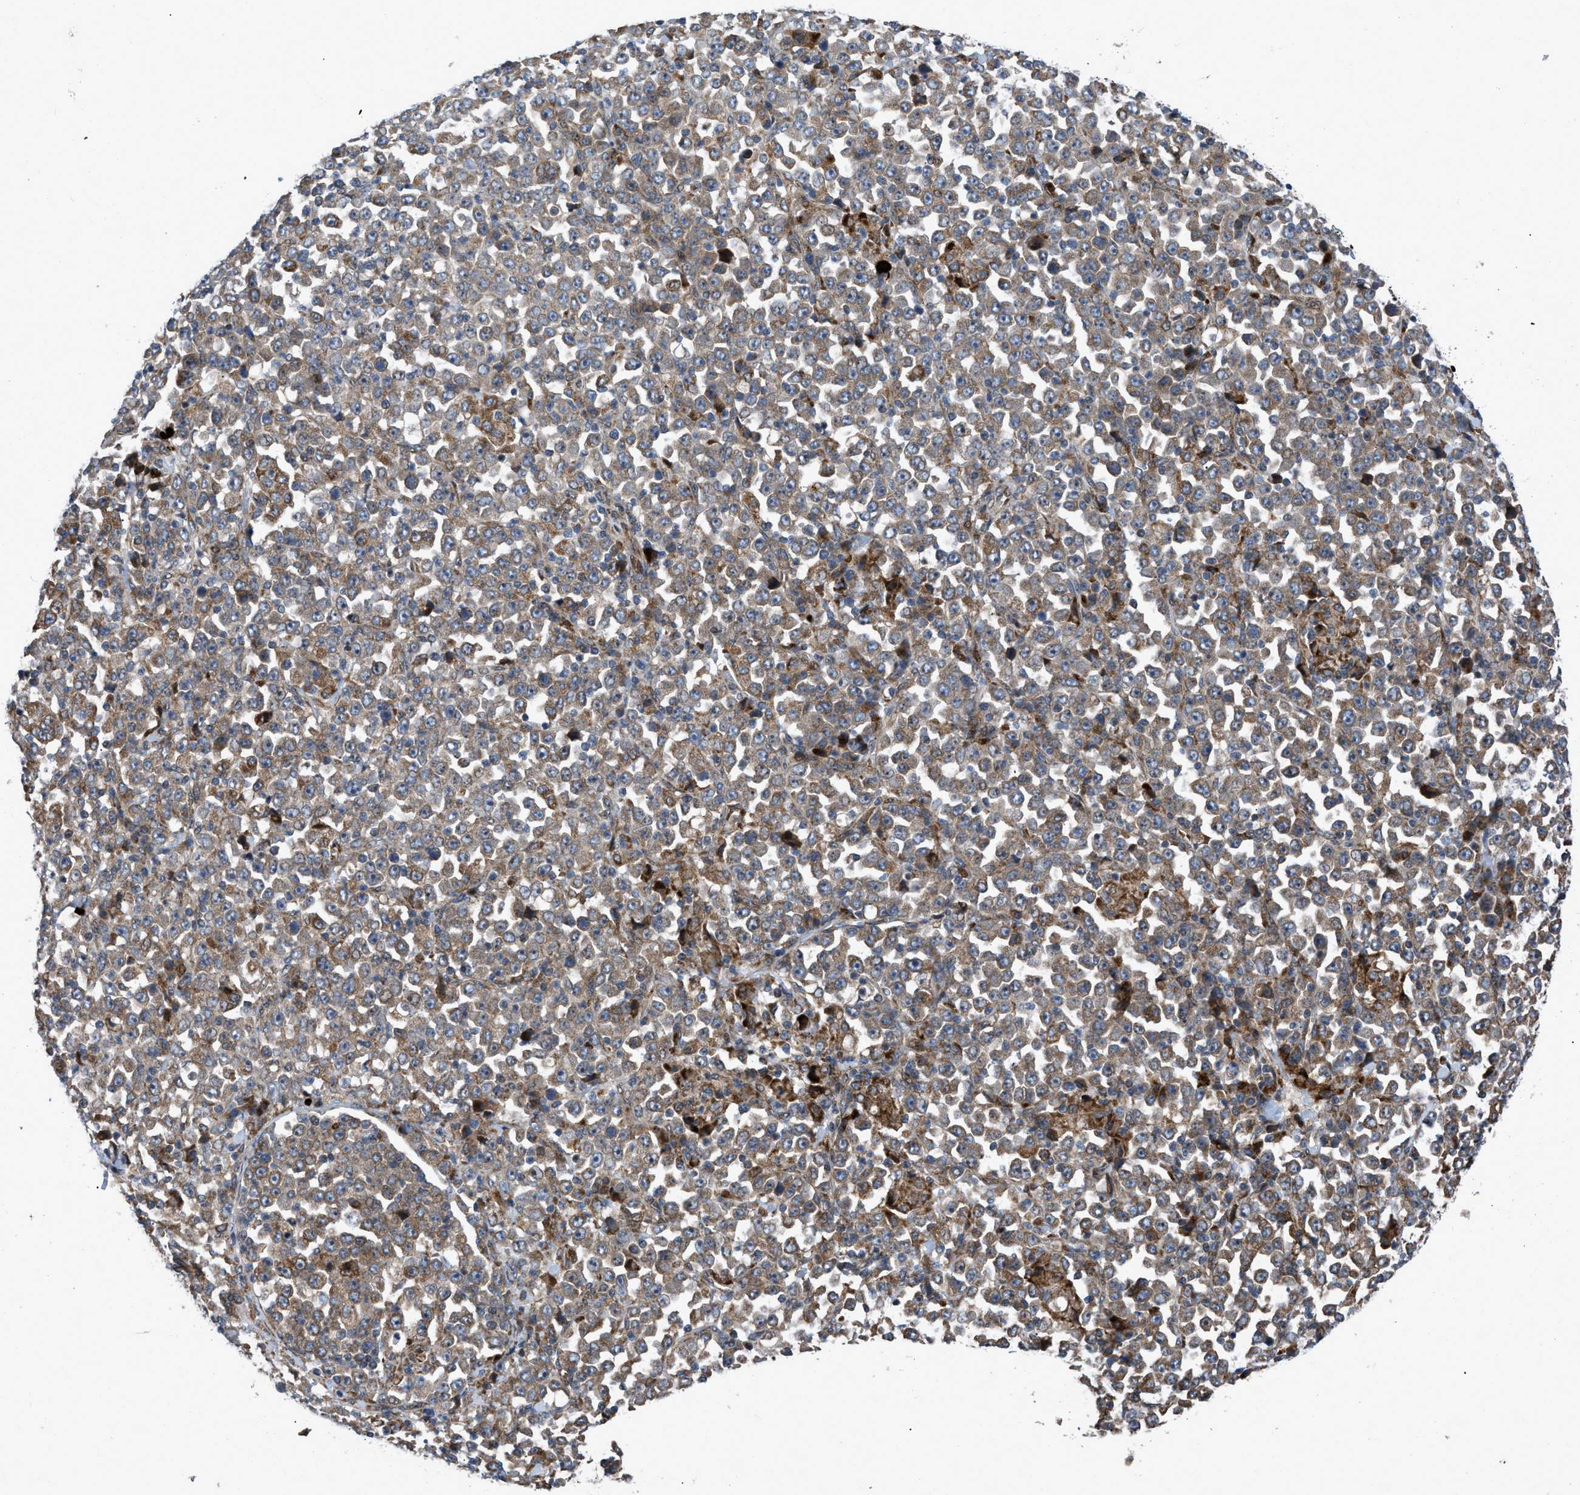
{"staining": {"intensity": "moderate", "quantity": ">75%", "location": "cytoplasmic/membranous"}, "tissue": "stomach cancer", "cell_type": "Tumor cells", "image_type": "cancer", "snomed": [{"axis": "morphology", "description": "Normal tissue, NOS"}, {"axis": "morphology", "description": "Adenocarcinoma, NOS"}, {"axis": "topography", "description": "Stomach, upper"}, {"axis": "topography", "description": "Stomach"}], "caption": "Protein staining shows moderate cytoplasmic/membranous positivity in approximately >75% of tumor cells in adenocarcinoma (stomach).", "gene": "AP3M2", "patient": {"sex": "male", "age": 59}}